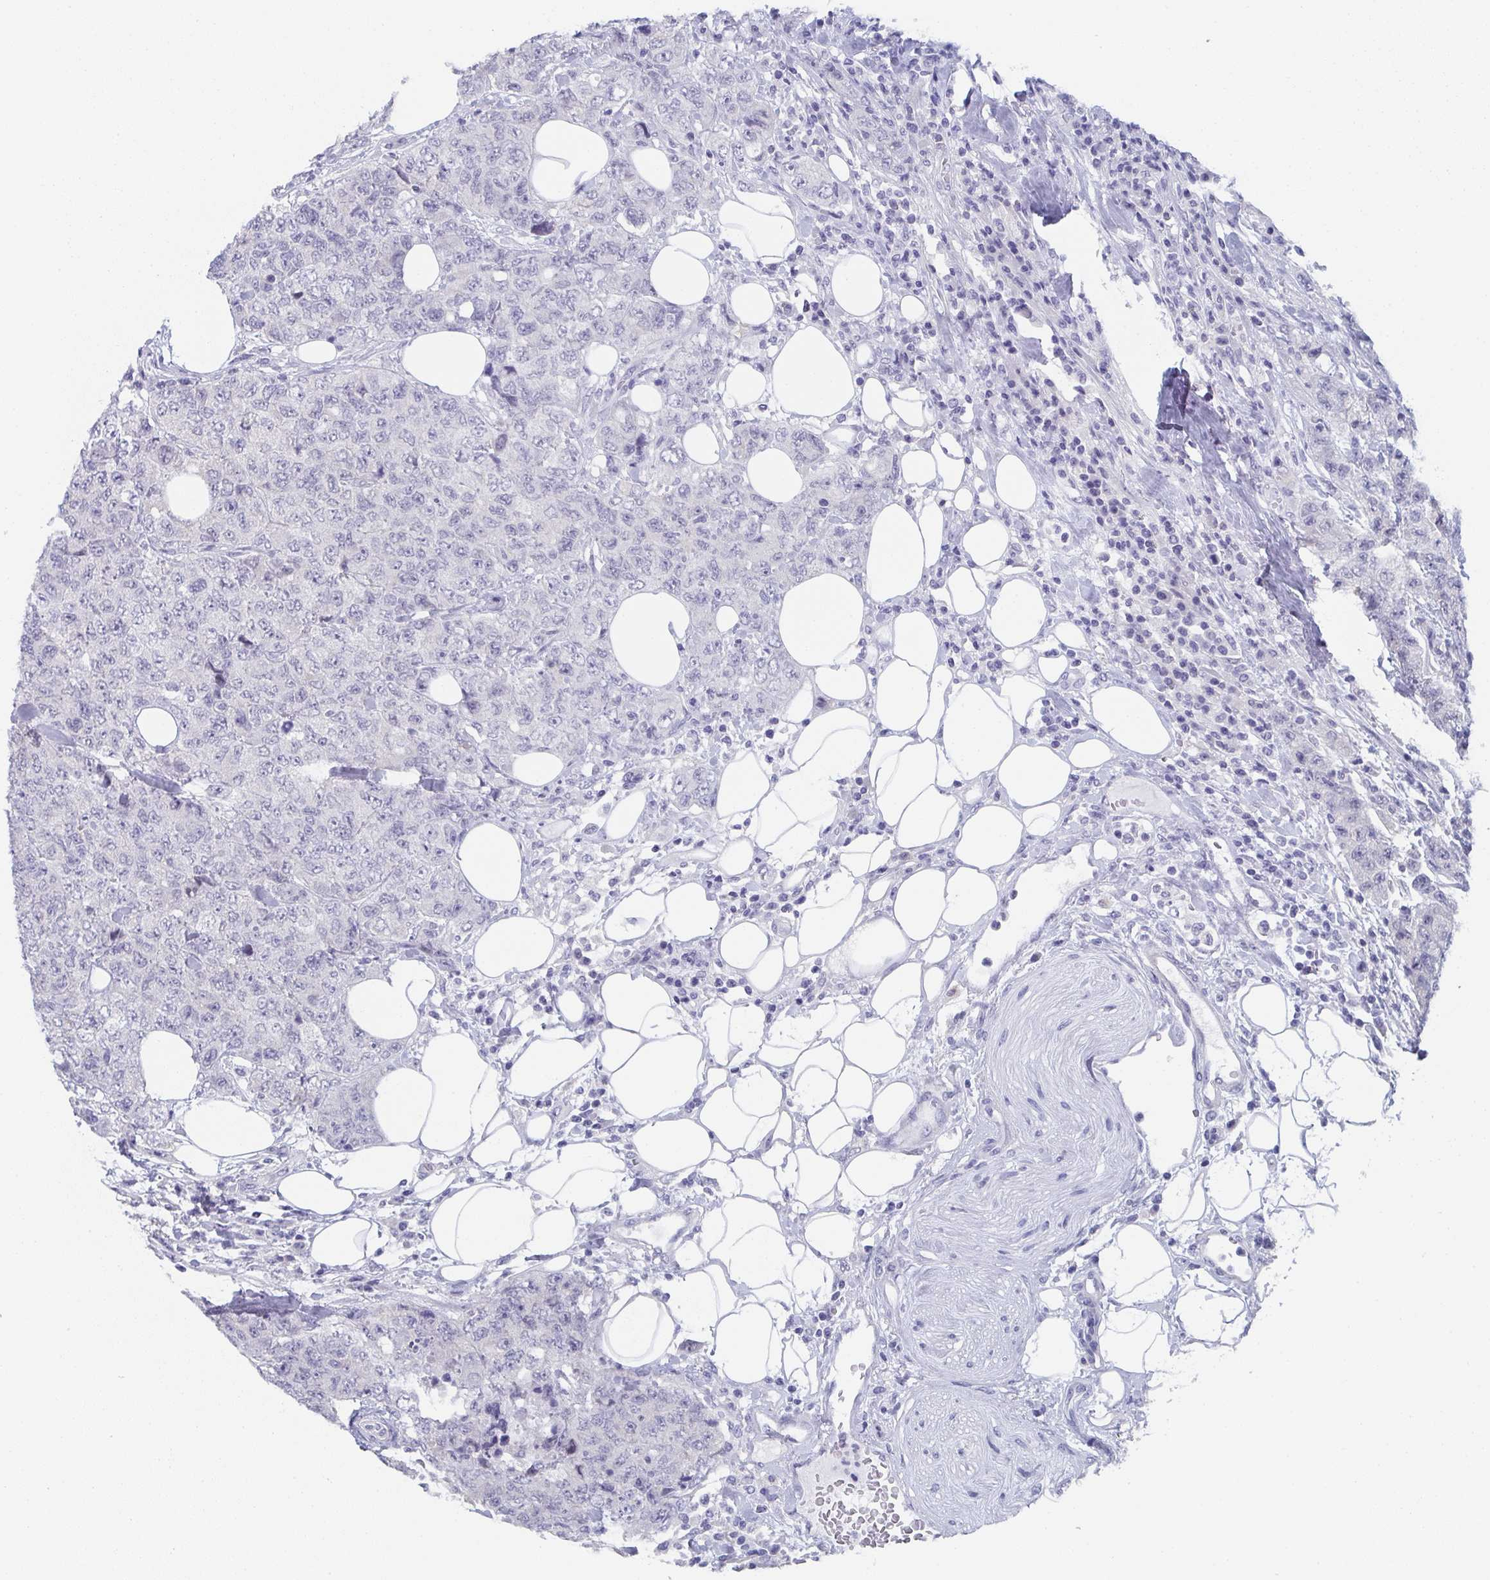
{"staining": {"intensity": "negative", "quantity": "none", "location": "none"}, "tissue": "urothelial cancer", "cell_type": "Tumor cells", "image_type": "cancer", "snomed": [{"axis": "morphology", "description": "Urothelial carcinoma, High grade"}, {"axis": "topography", "description": "Urinary bladder"}], "caption": "Tumor cells show no significant positivity in high-grade urothelial carcinoma. (Brightfield microscopy of DAB (3,3'-diaminobenzidine) IHC at high magnification).", "gene": "DYDC2", "patient": {"sex": "female", "age": 78}}